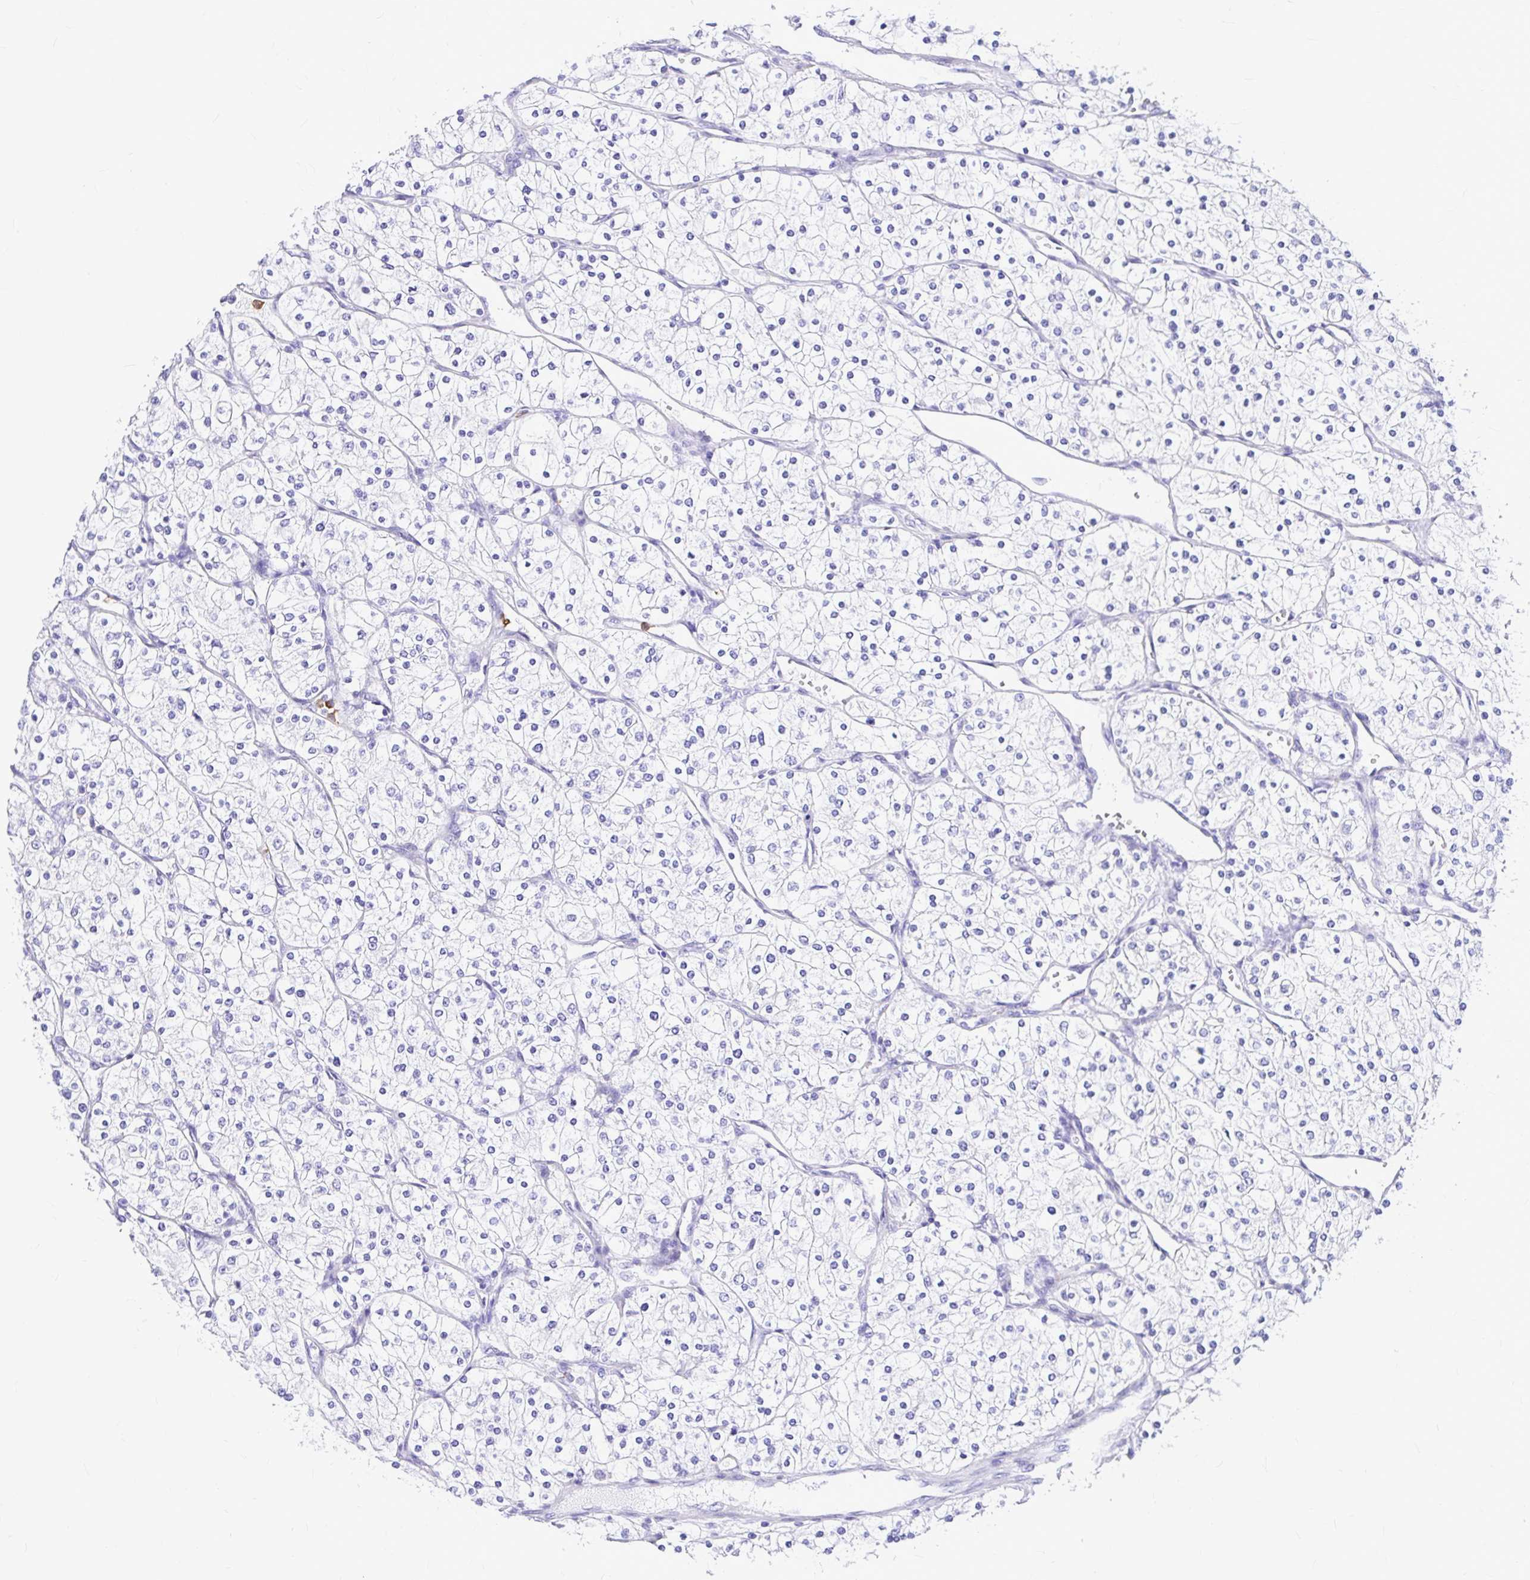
{"staining": {"intensity": "negative", "quantity": "none", "location": "none"}, "tissue": "renal cancer", "cell_type": "Tumor cells", "image_type": "cancer", "snomed": [{"axis": "morphology", "description": "Adenocarcinoma, NOS"}, {"axis": "topography", "description": "Kidney"}], "caption": "Tumor cells show no significant protein expression in renal adenocarcinoma.", "gene": "CLEC1B", "patient": {"sex": "male", "age": 80}}